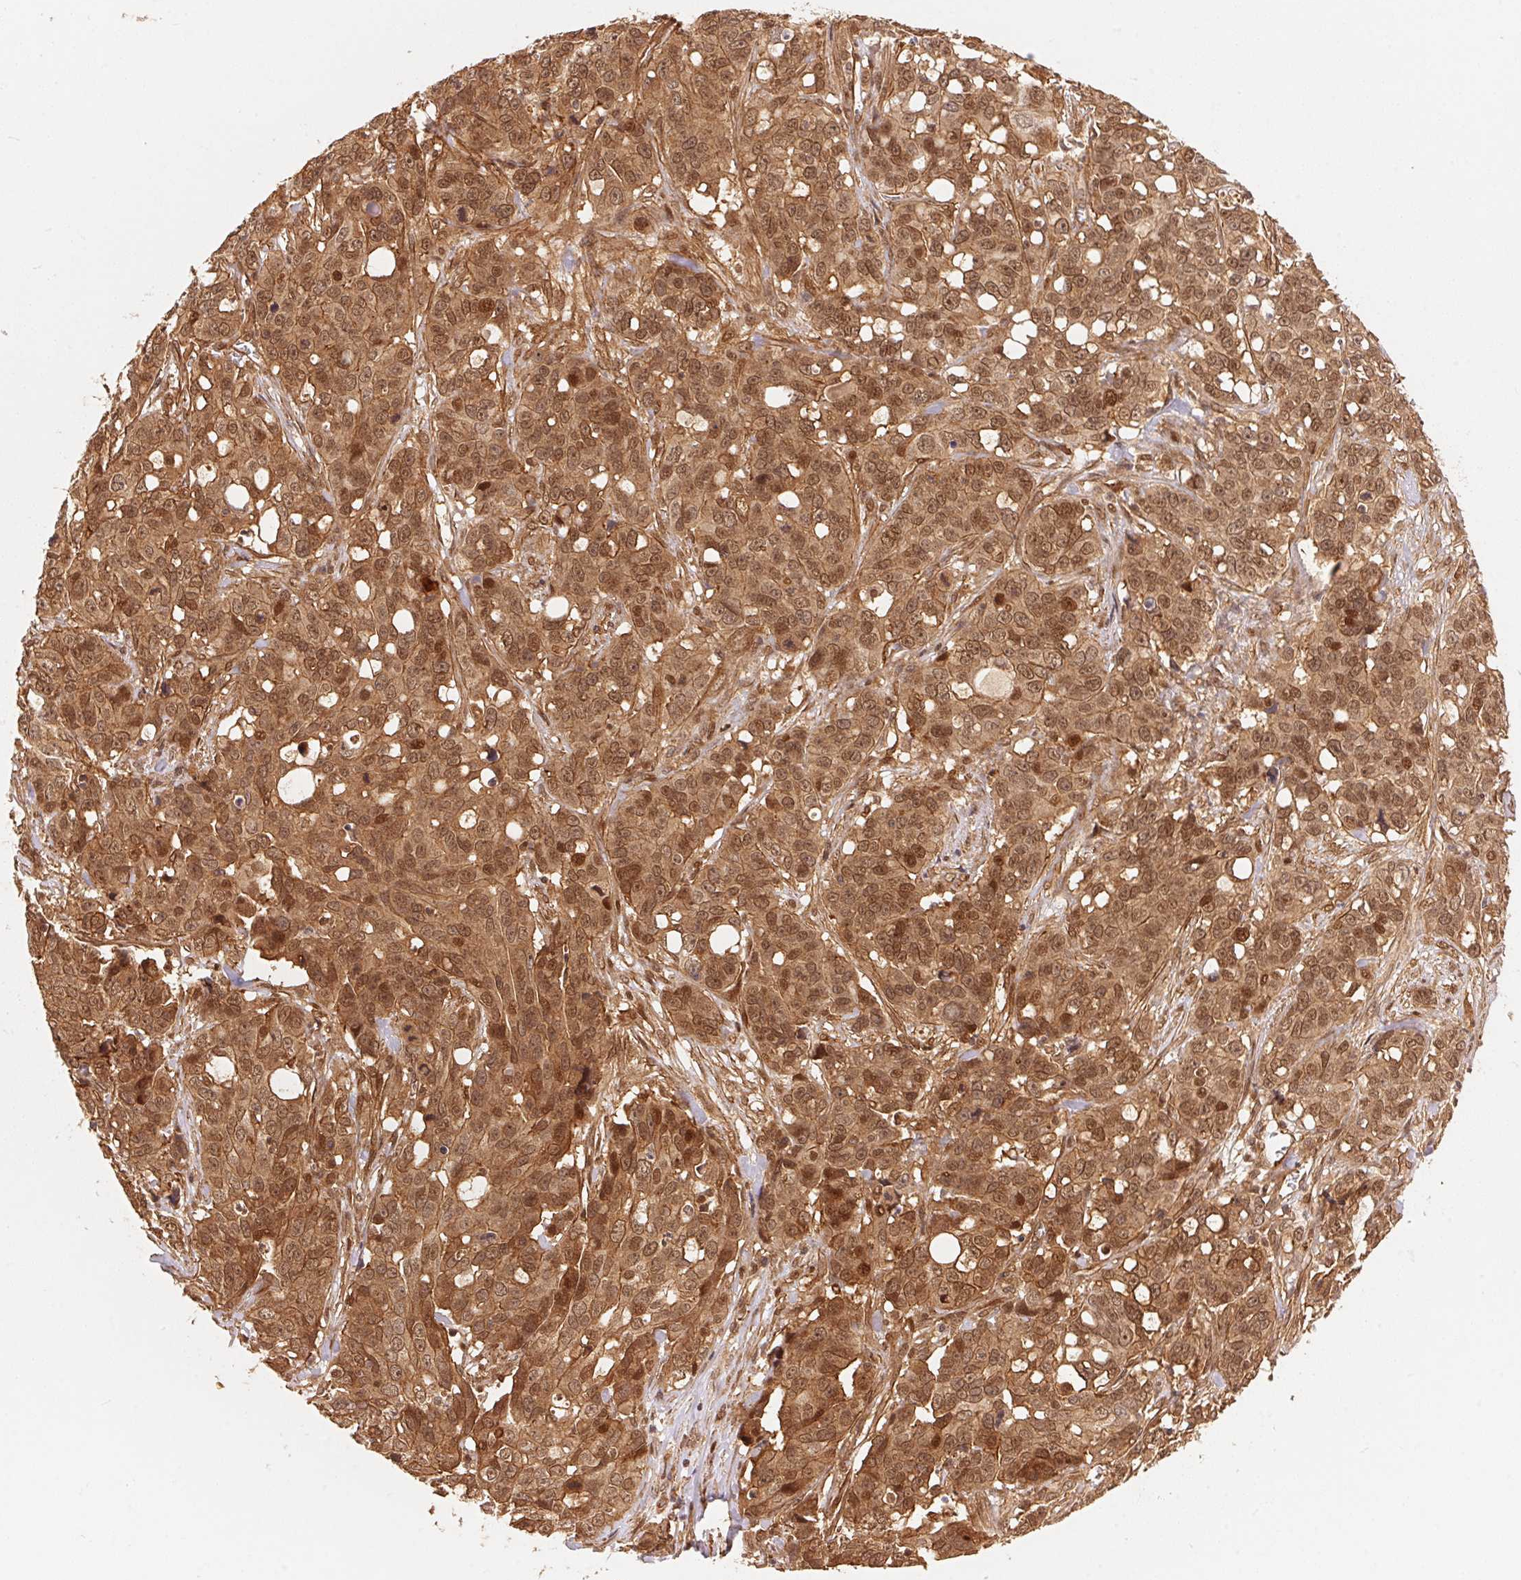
{"staining": {"intensity": "moderate", "quantity": ">75%", "location": "cytoplasmic/membranous,nuclear"}, "tissue": "ovarian cancer", "cell_type": "Tumor cells", "image_type": "cancer", "snomed": [{"axis": "morphology", "description": "Carcinoma, endometroid"}, {"axis": "topography", "description": "Ovary"}], "caption": "This is a photomicrograph of immunohistochemistry (IHC) staining of endometroid carcinoma (ovarian), which shows moderate staining in the cytoplasmic/membranous and nuclear of tumor cells.", "gene": "TNIP2", "patient": {"sex": "female", "age": 78}}